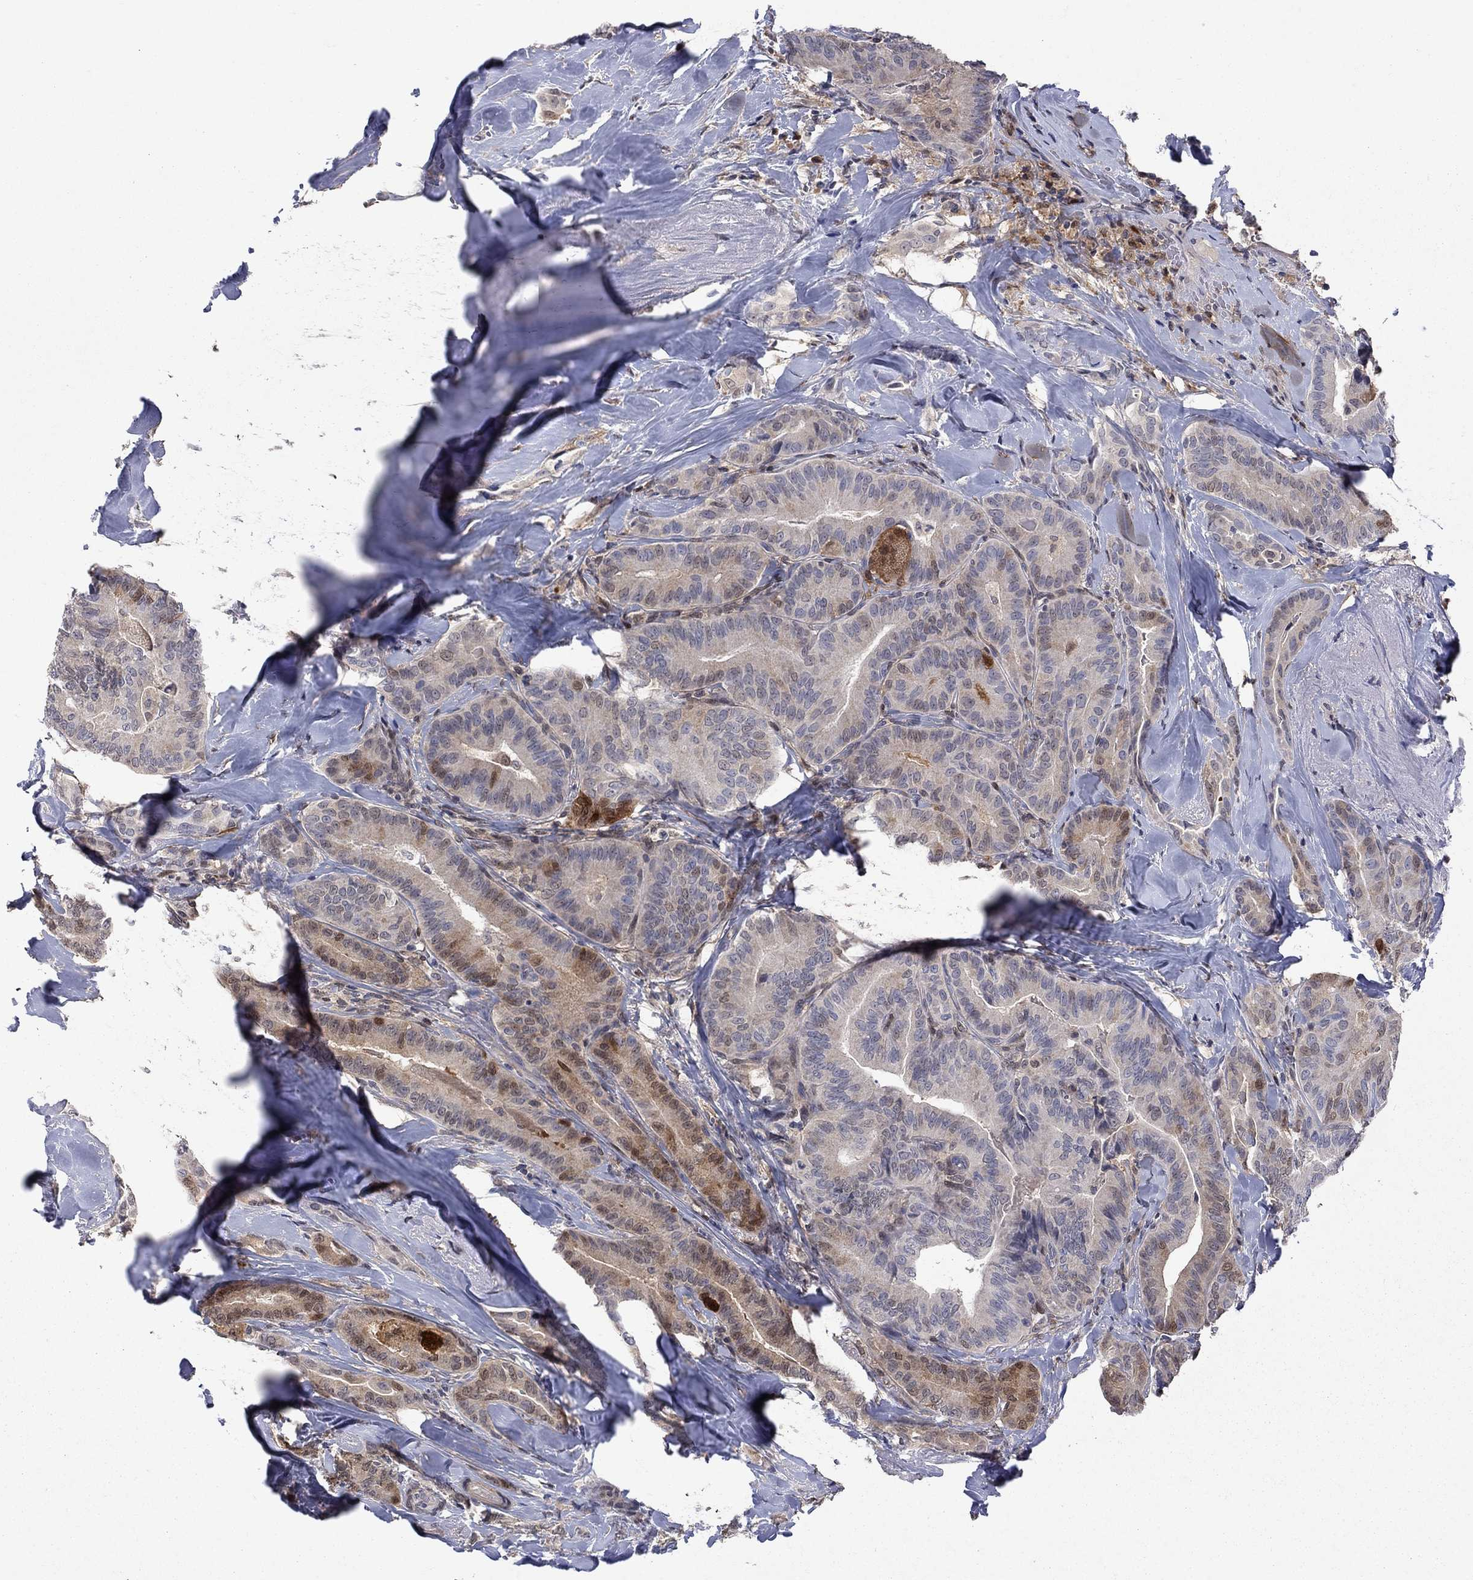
{"staining": {"intensity": "moderate", "quantity": "<25%", "location": "cytoplasmic/membranous,nuclear"}, "tissue": "thyroid cancer", "cell_type": "Tumor cells", "image_type": "cancer", "snomed": [{"axis": "morphology", "description": "Papillary adenocarcinoma, NOS"}, {"axis": "topography", "description": "Thyroid gland"}], "caption": "The photomicrograph displays staining of thyroid cancer, revealing moderate cytoplasmic/membranous and nuclear protein staining (brown color) within tumor cells. The protein of interest is shown in brown color, while the nuclei are stained blue.", "gene": "CBR1", "patient": {"sex": "male", "age": 61}}